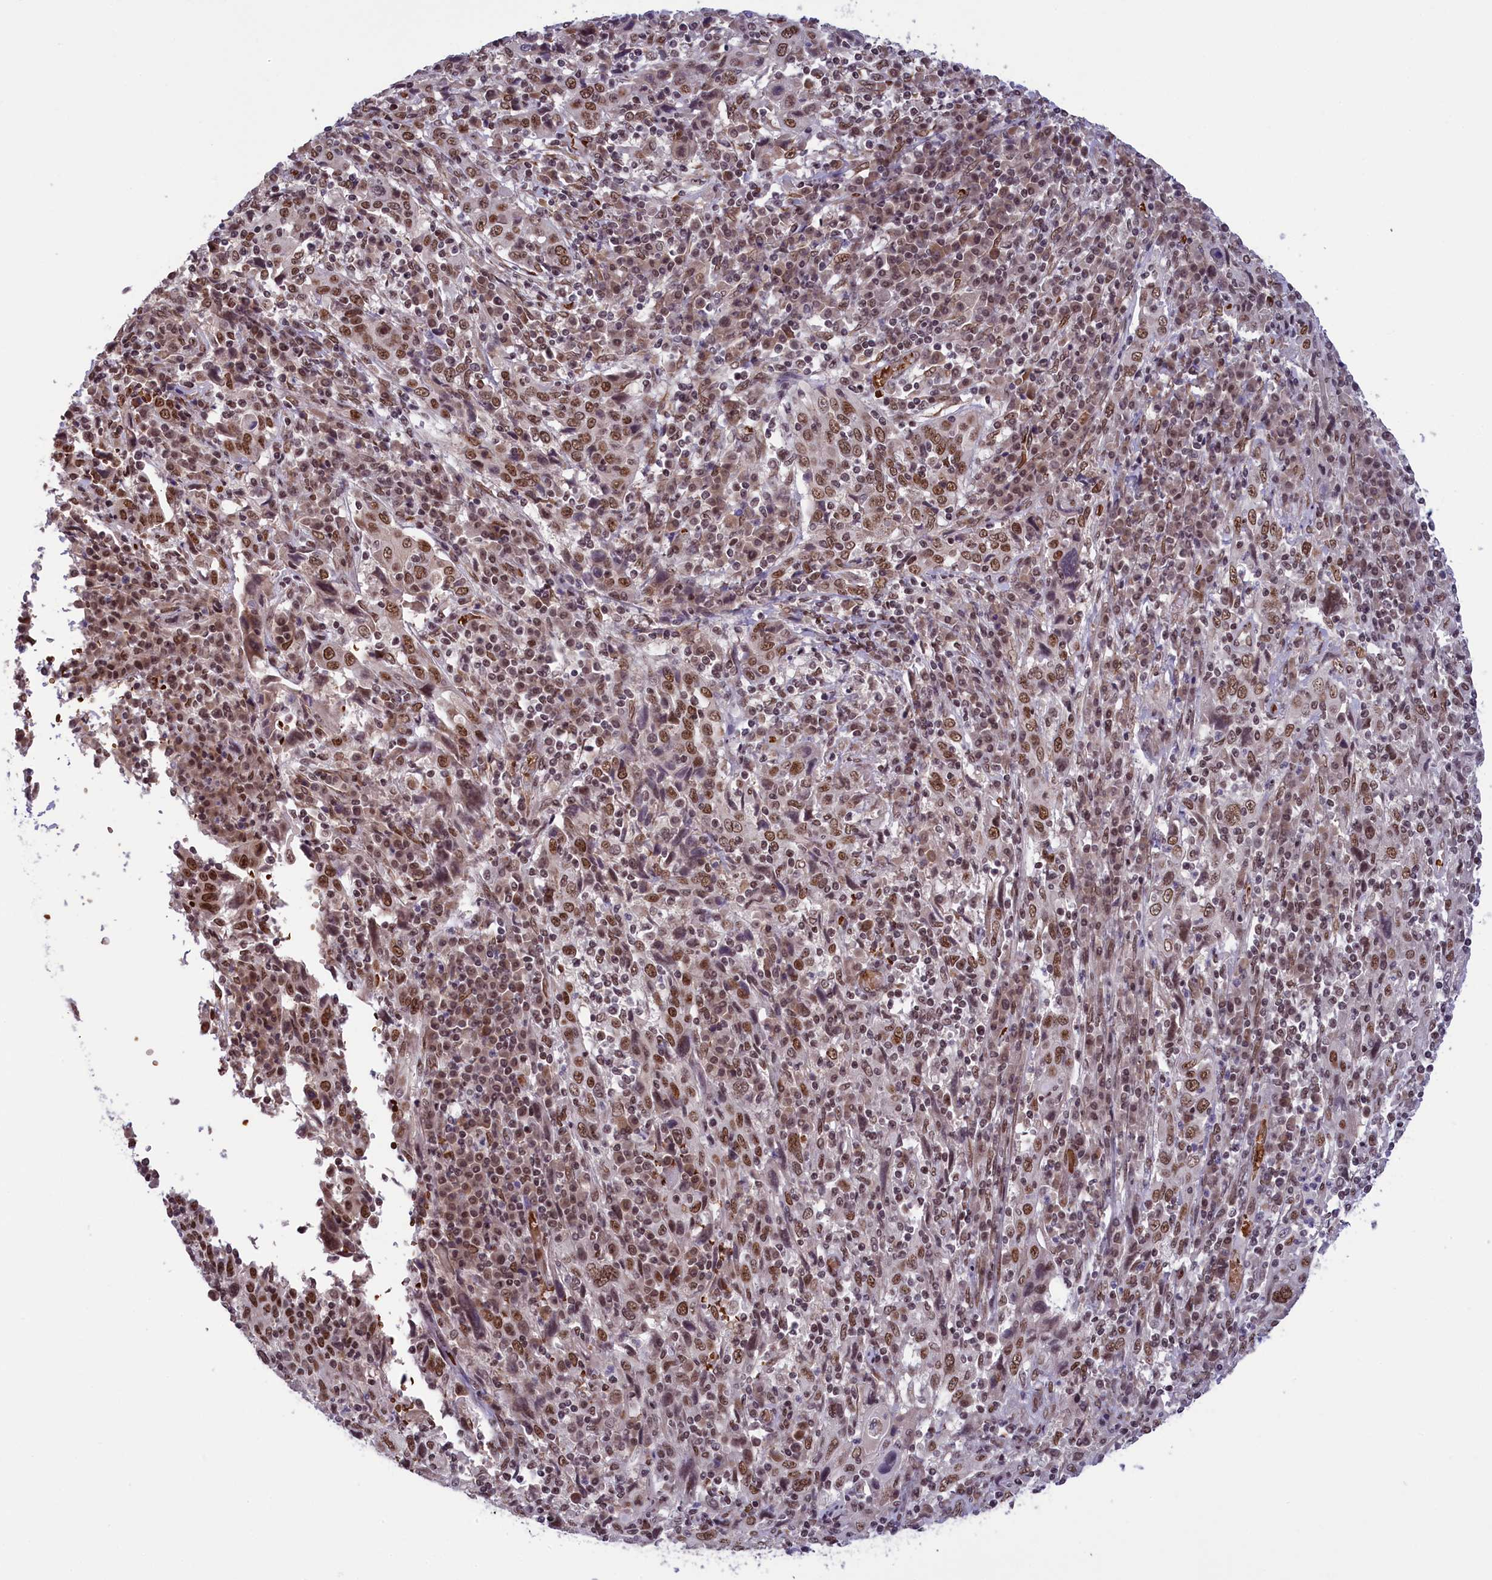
{"staining": {"intensity": "moderate", "quantity": ">75%", "location": "nuclear"}, "tissue": "cervical cancer", "cell_type": "Tumor cells", "image_type": "cancer", "snomed": [{"axis": "morphology", "description": "Squamous cell carcinoma, NOS"}, {"axis": "topography", "description": "Cervix"}], "caption": "Moderate nuclear staining for a protein is present in approximately >75% of tumor cells of cervical cancer (squamous cell carcinoma) using immunohistochemistry.", "gene": "MPHOSPH8", "patient": {"sex": "female", "age": 46}}